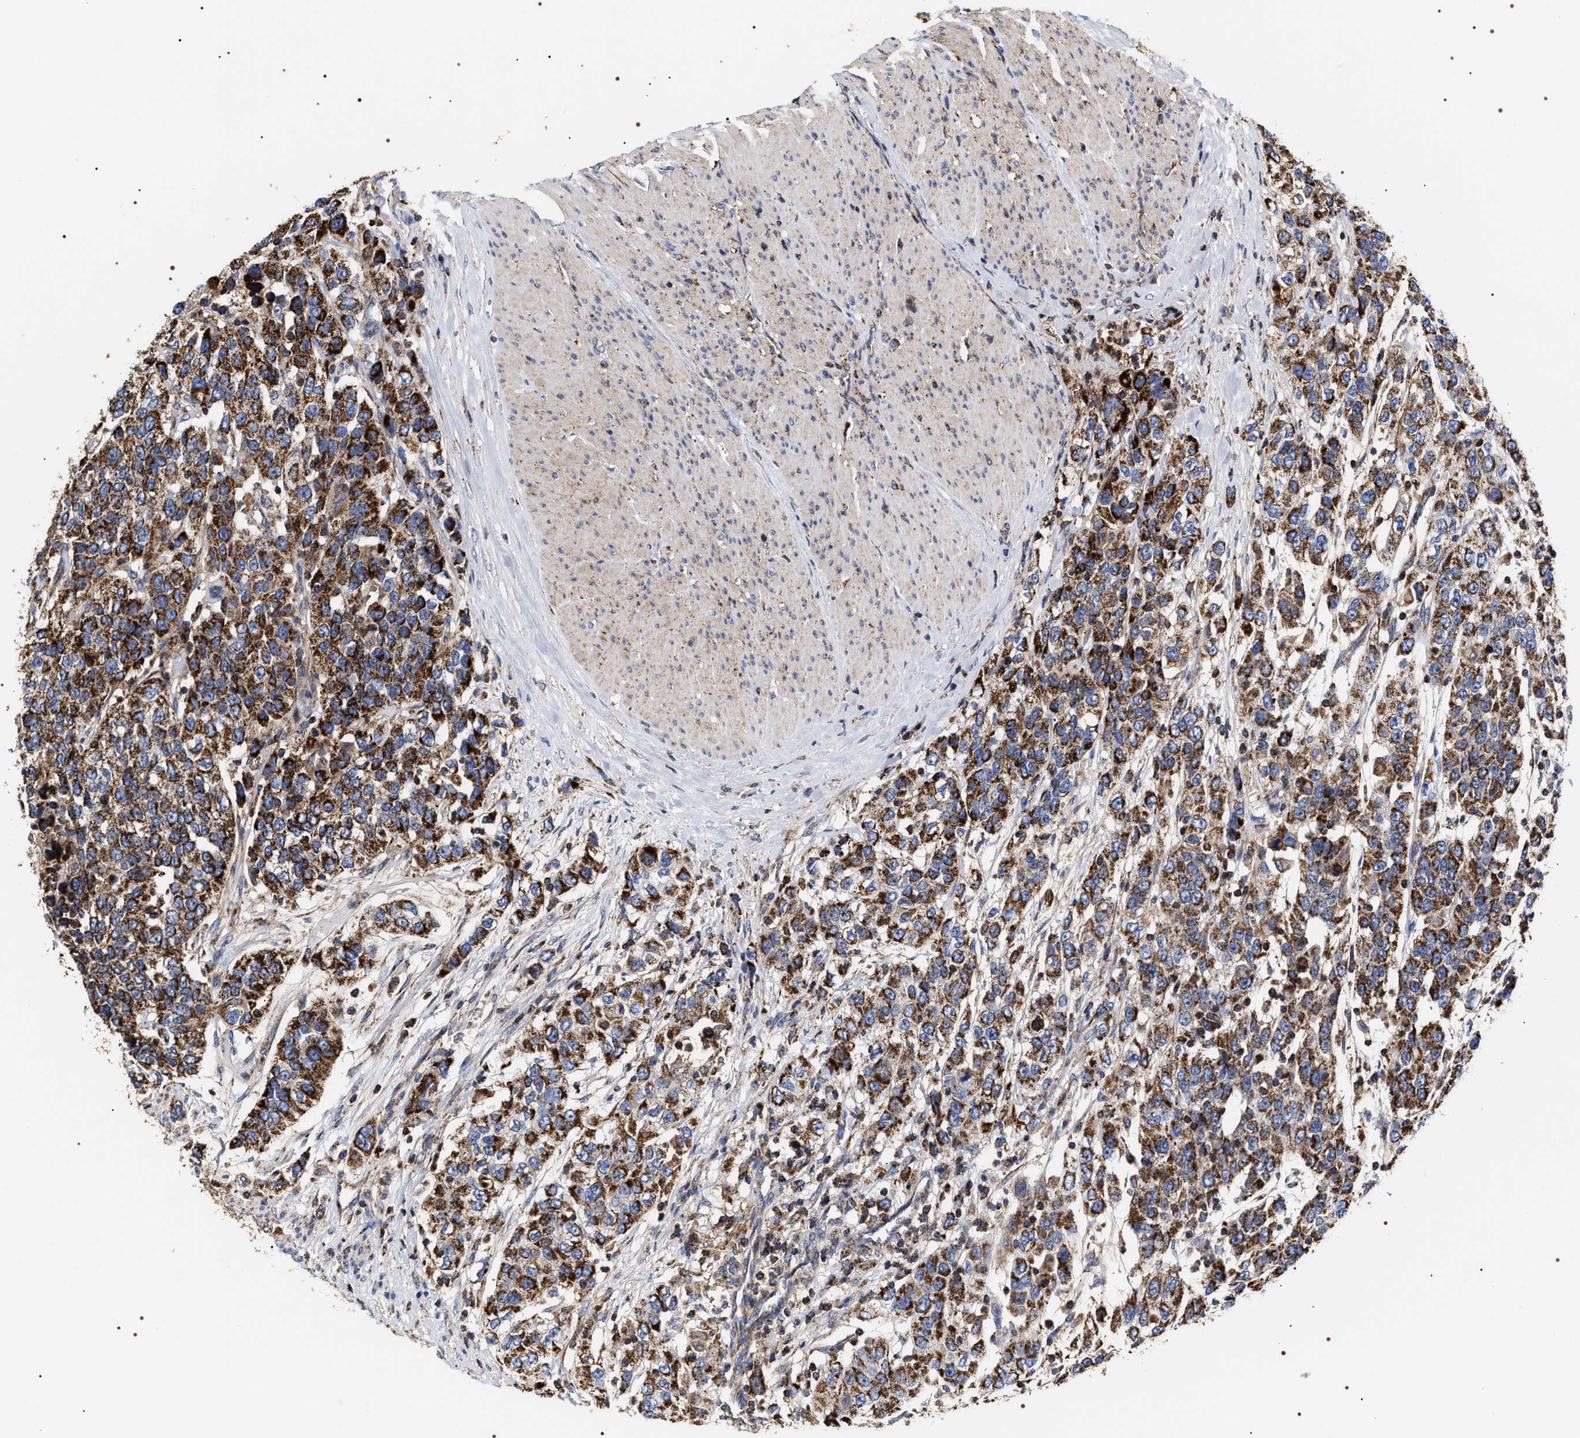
{"staining": {"intensity": "strong", "quantity": ">75%", "location": "cytoplasmic/membranous"}, "tissue": "urothelial cancer", "cell_type": "Tumor cells", "image_type": "cancer", "snomed": [{"axis": "morphology", "description": "Urothelial carcinoma, High grade"}, {"axis": "topography", "description": "Urinary bladder"}], "caption": "Brown immunohistochemical staining in urothelial cancer exhibits strong cytoplasmic/membranous positivity in about >75% of tumor cells.", "gene": "COG5", "patient": {"sex": "female", "age": 80}}